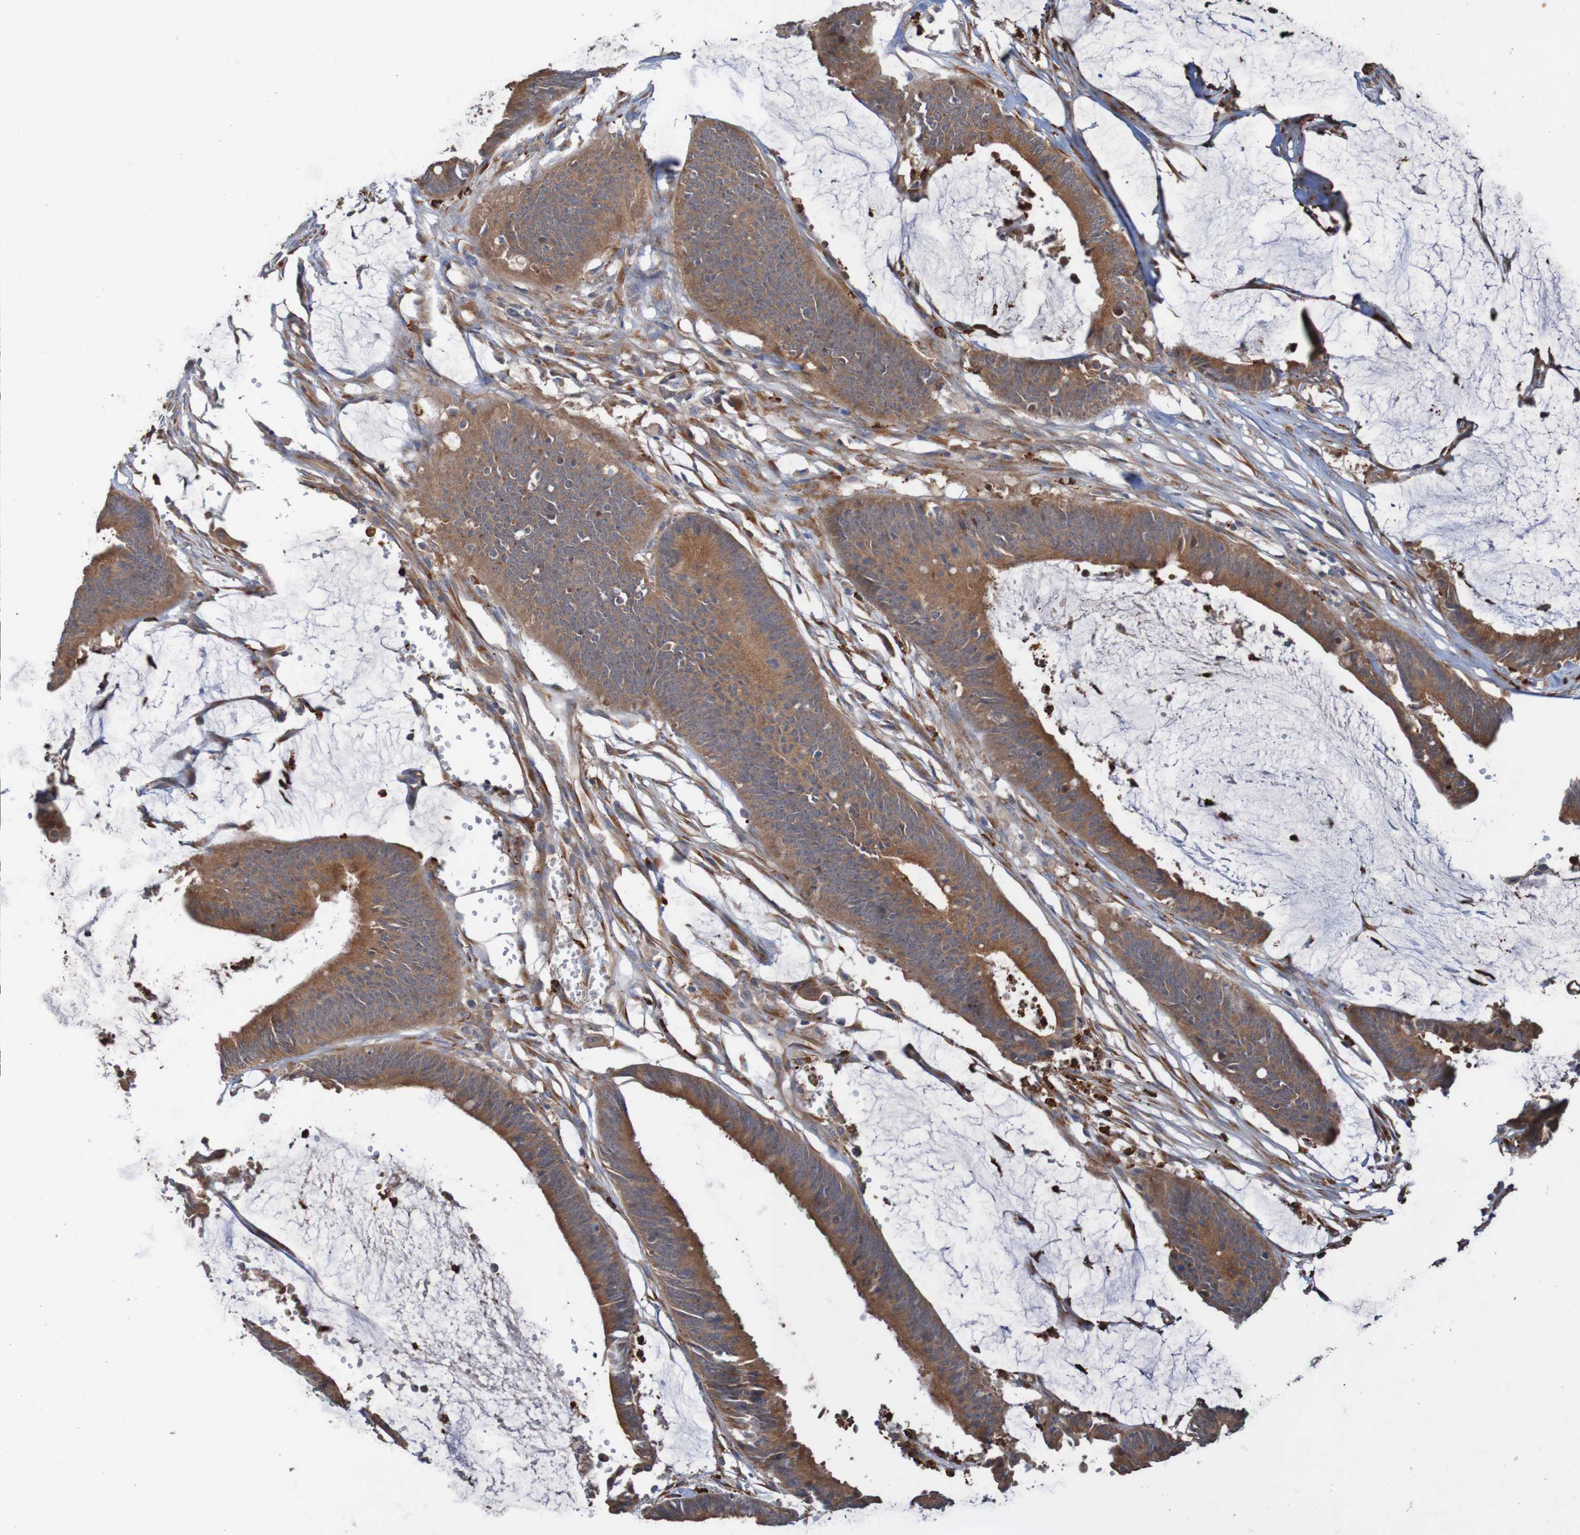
{"staining": {"intensity": "strong", "quantity": ">75%", "location": "cytoplasmic/membranous"}, "tissue": "colorectal cancer", "cell_type": "Tumor cells", "image_type": "cancer", "snomed": [{"axis": "morphology", "description": "Adenocarcinoma, NOS"}, {"axis": "topography", "description": "Rectum"}], "caption": "Colorectal cancer stained for a protein (brown) demonstrates strong cytoplasmic/membranous positive staining in approximately >75% of tumor cells.", "gene": "ST8SIA6", "patient": {"sex": "female", "age": 66}}